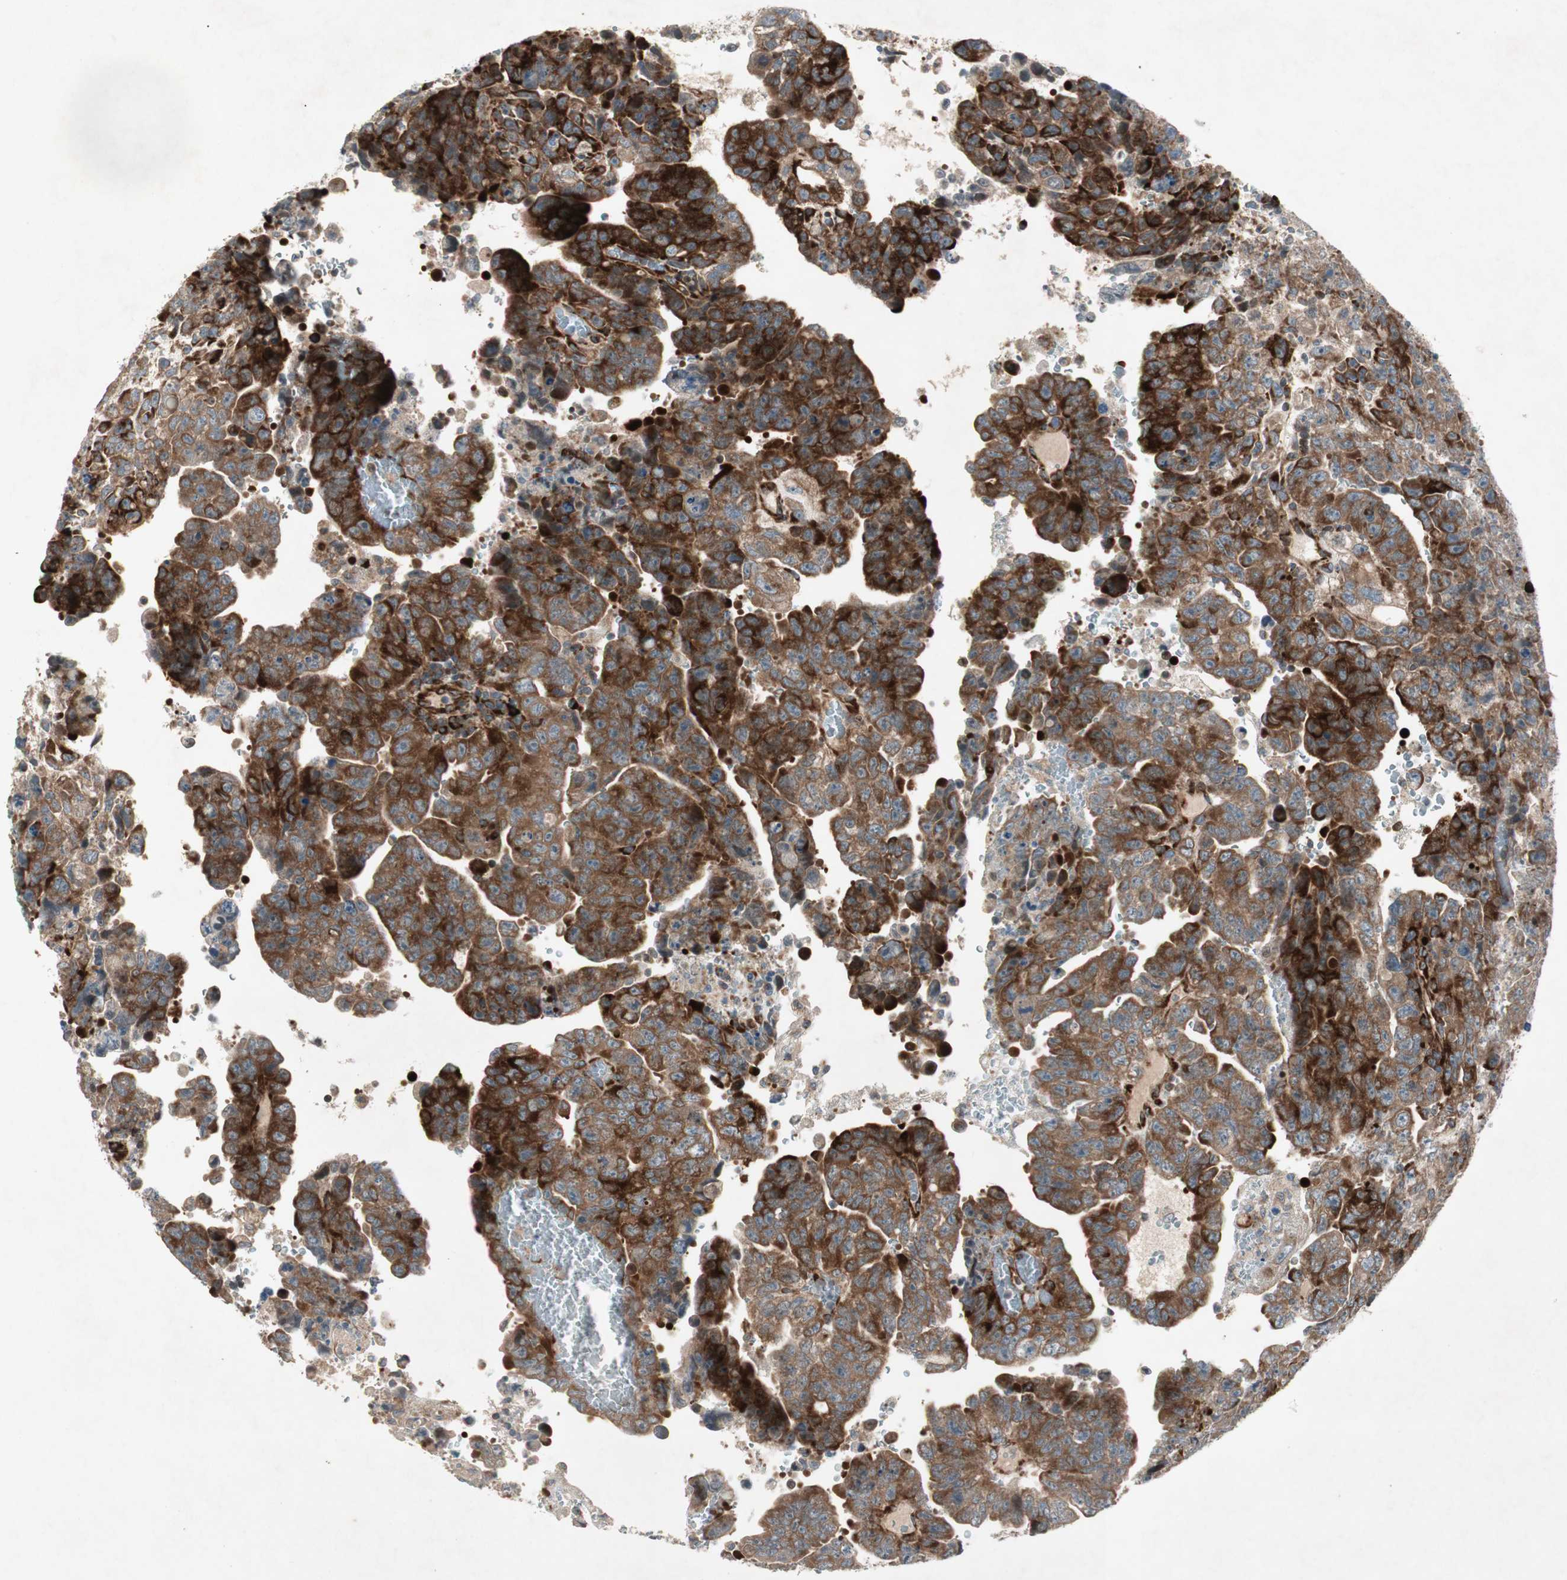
{"staining": {"intensity": "strong", "quantity": ">75%", "location": "cytoplasmic/membranous"}, "tissue": "testis cancer", "cell_type": "Tumor cells", "image_type": "cancer", "snomed": [{"axis": "morphology", "description": "Carcinoma, Embryonal, NOS"}, {"axis": "topography", "description": "Testis"}], "caption": "This image shows immunohistochemistry staining of testis cancer, with high strong cytoplasmic/membranous staining in approximately >75% of tumor cells.", "gene": "APOO", "patient": {"sex": "male", "age": 28}}